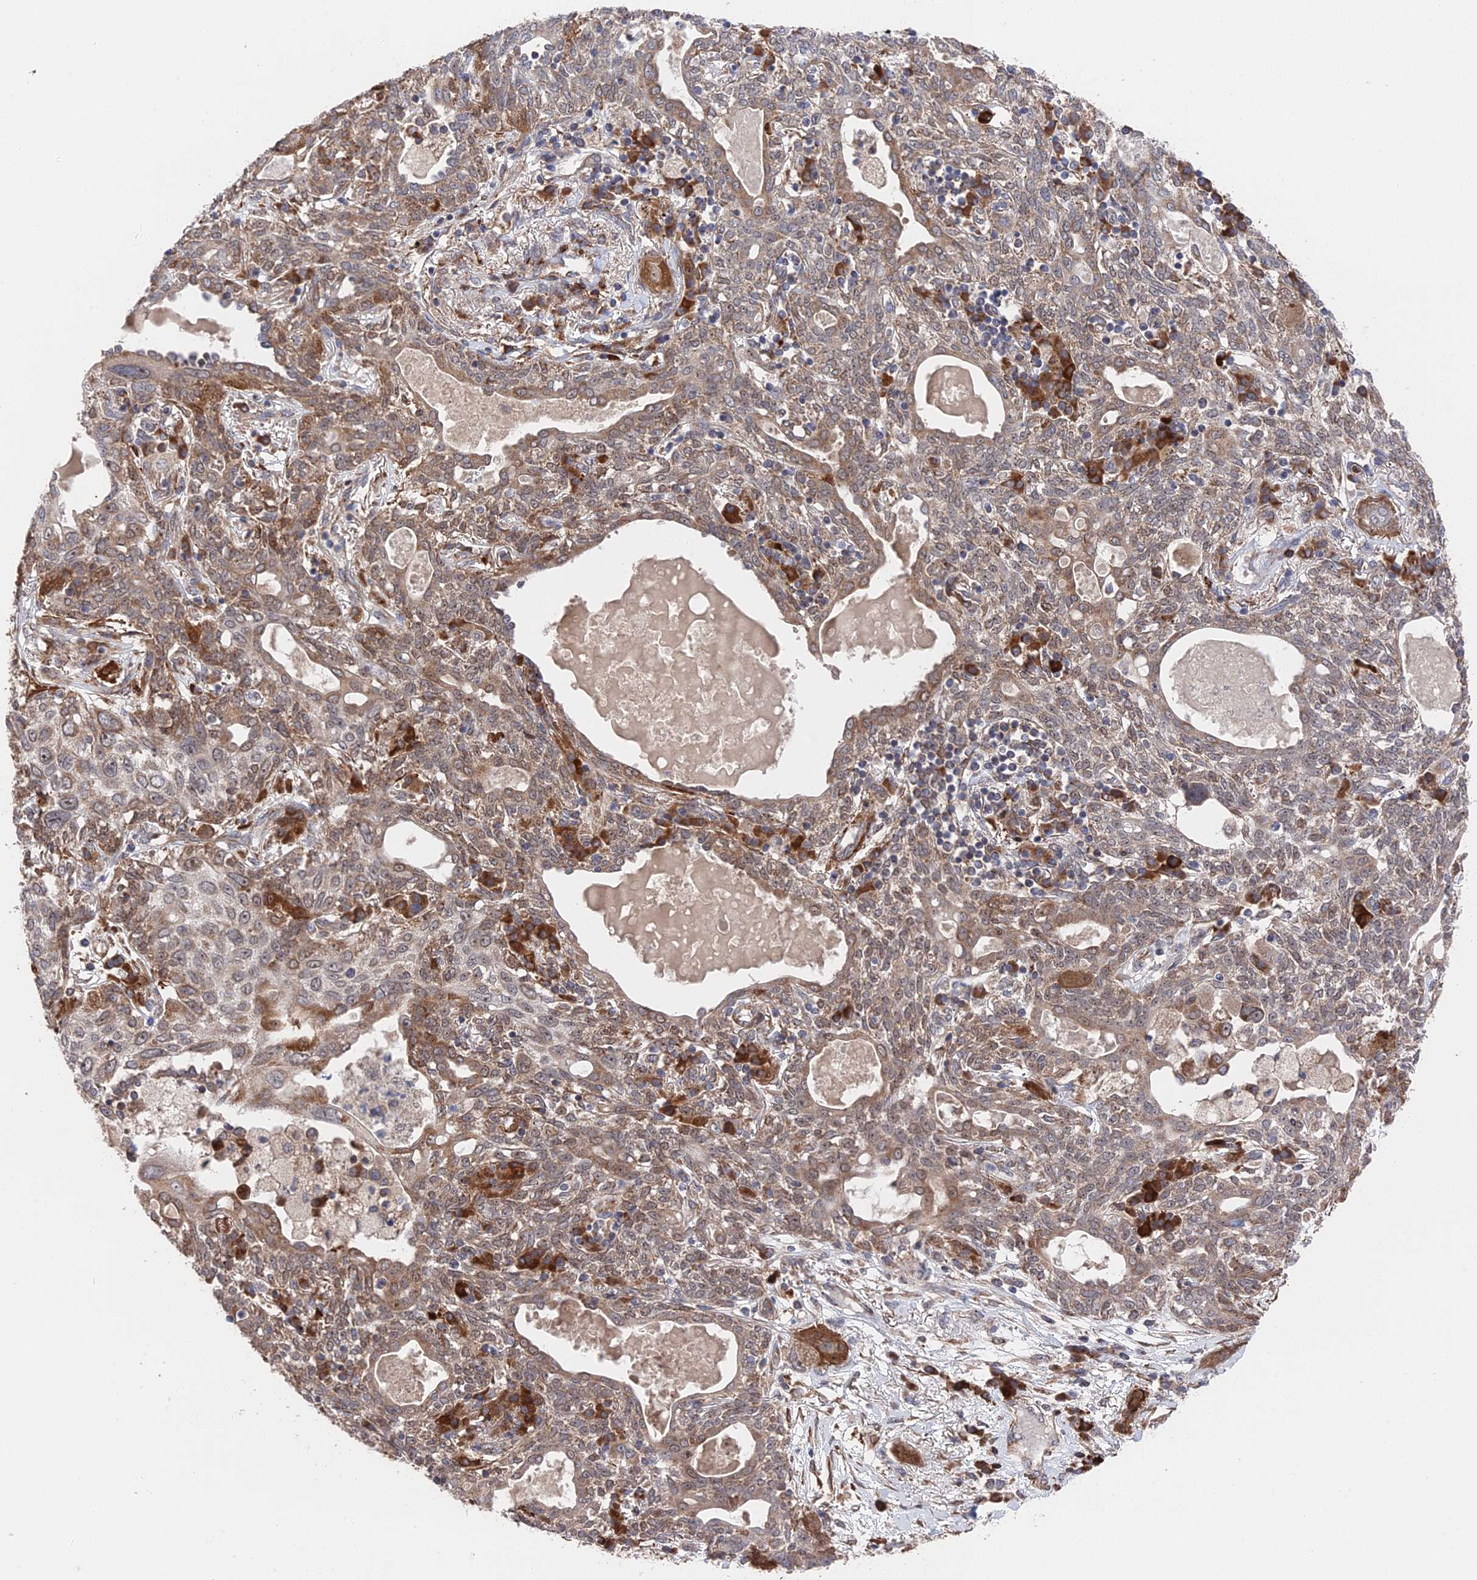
{"staining": {"intensity": "moderate", "quantity": ">75%", "location": "cytoplasmic/membranous"}, "tissue": "lung cancer", "cell_type": "Tumor cells", "image_type": "cancer", "snomed": [{"axis": "morphology", "description": "Squamous cell carcinoma, NOS"}, {"axis": "topography", "description": "Lung"}], "caption": "Lung cancer (squamous cell carcinoma) stained with immunohistochemistry (IHC) demonstrates moderate cytoplasmic/membranous positivity in approximately >75% of tumor cells. Nuclei are stained in blue.", "gene": "ZNF320", "patient": {"sex": "female", "age": 70}}